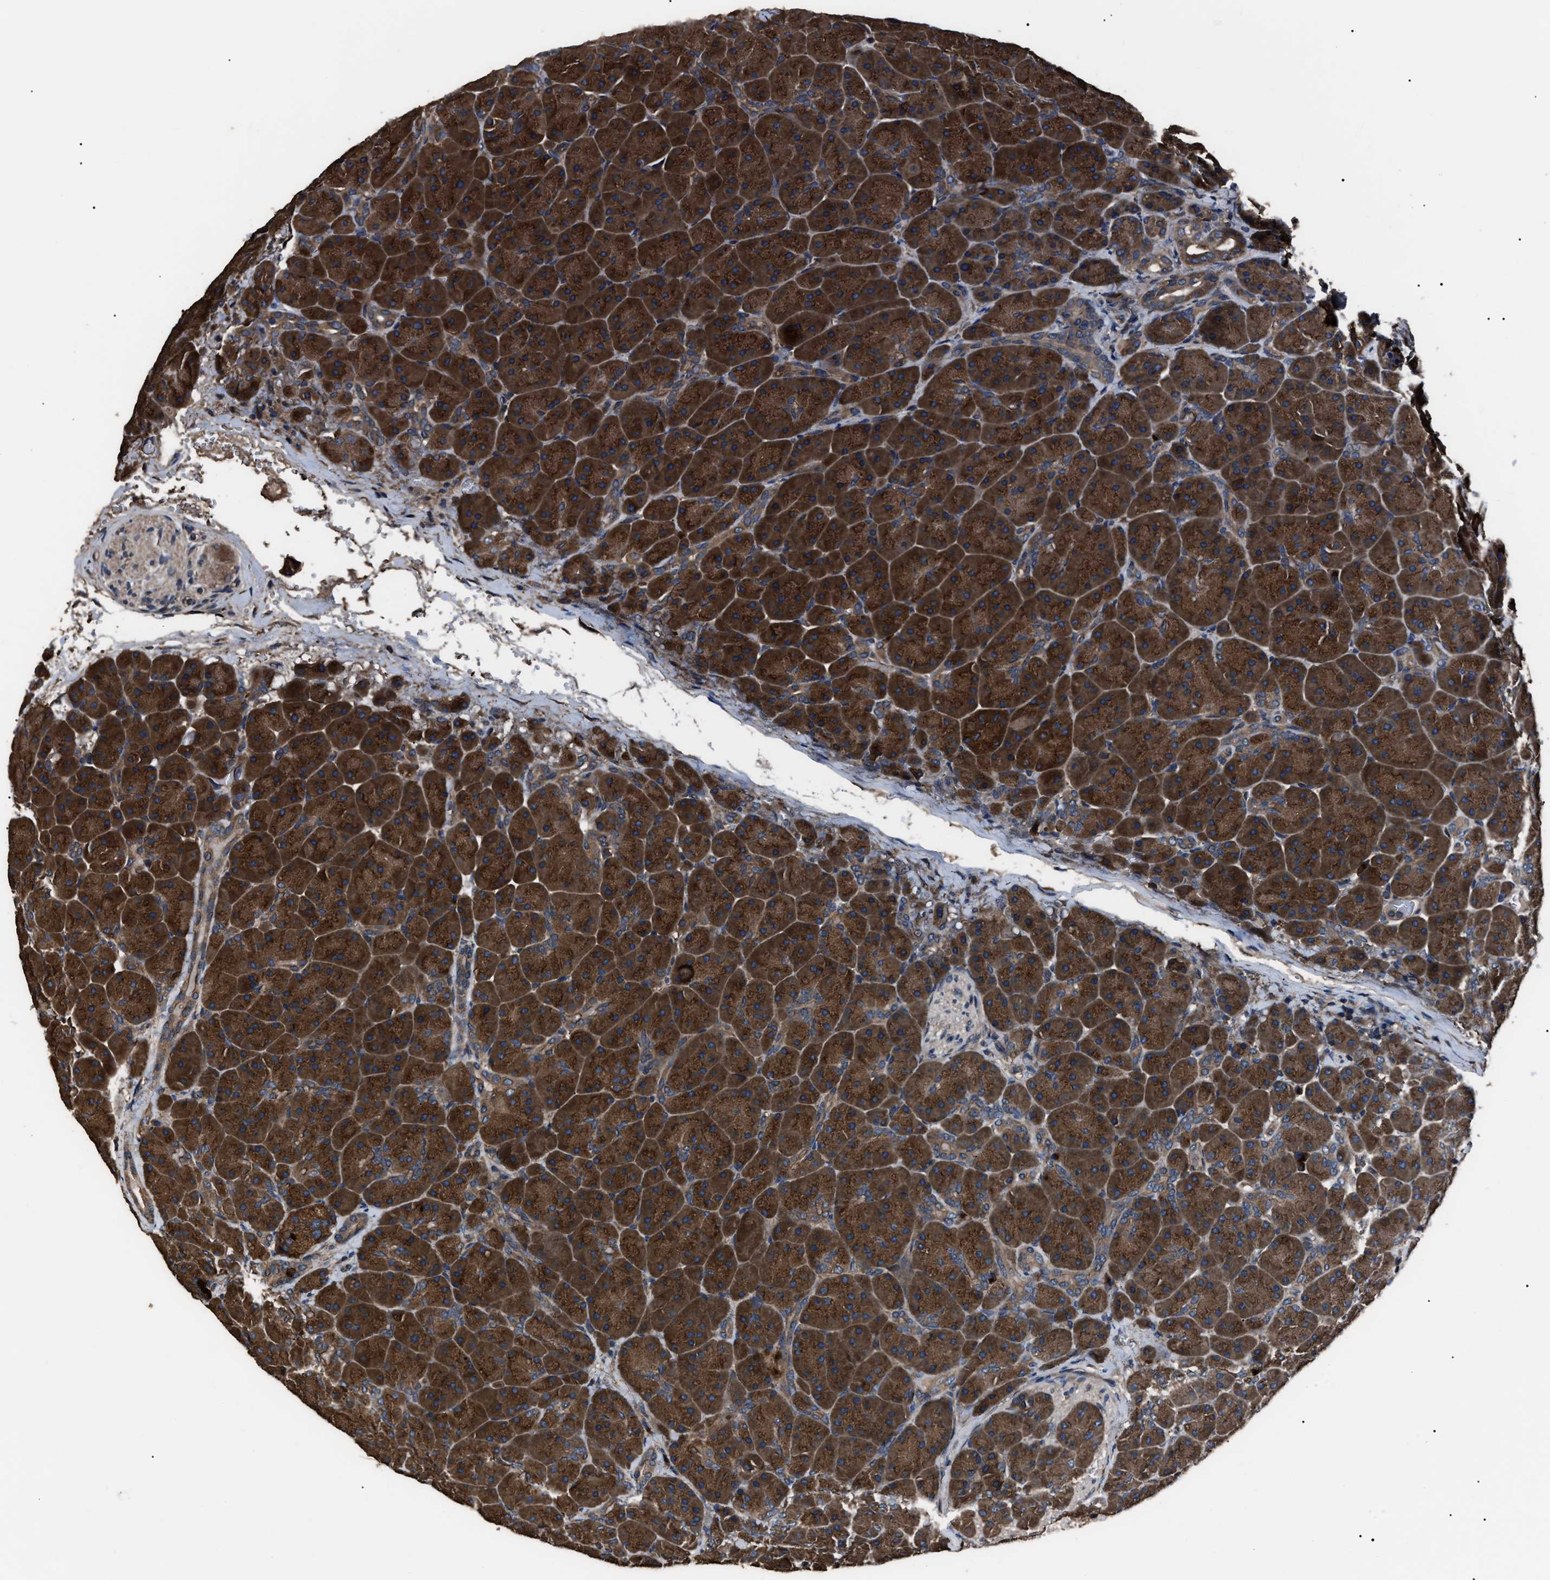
{"staining": {"intensity": "strong", "quantity": ">75%", "location": "cytoplasmic/membranous"}, "tissue": "pancreas", "cell_type": "Exocrine glandular cells", "image_type": "normal", "snomed": [{"axis": "morphology", "description": "Normal tissue, NOS"}, {"axis": "topography", "description": "Pancreas"}], "caption": "A micrograph of human pancreas stained for a protein shows strong cytoplasmic/membranous brown staining in exocrine glandular cells.", "gene": "RNF216", "patient": {"sex": "male", "age": 66}}